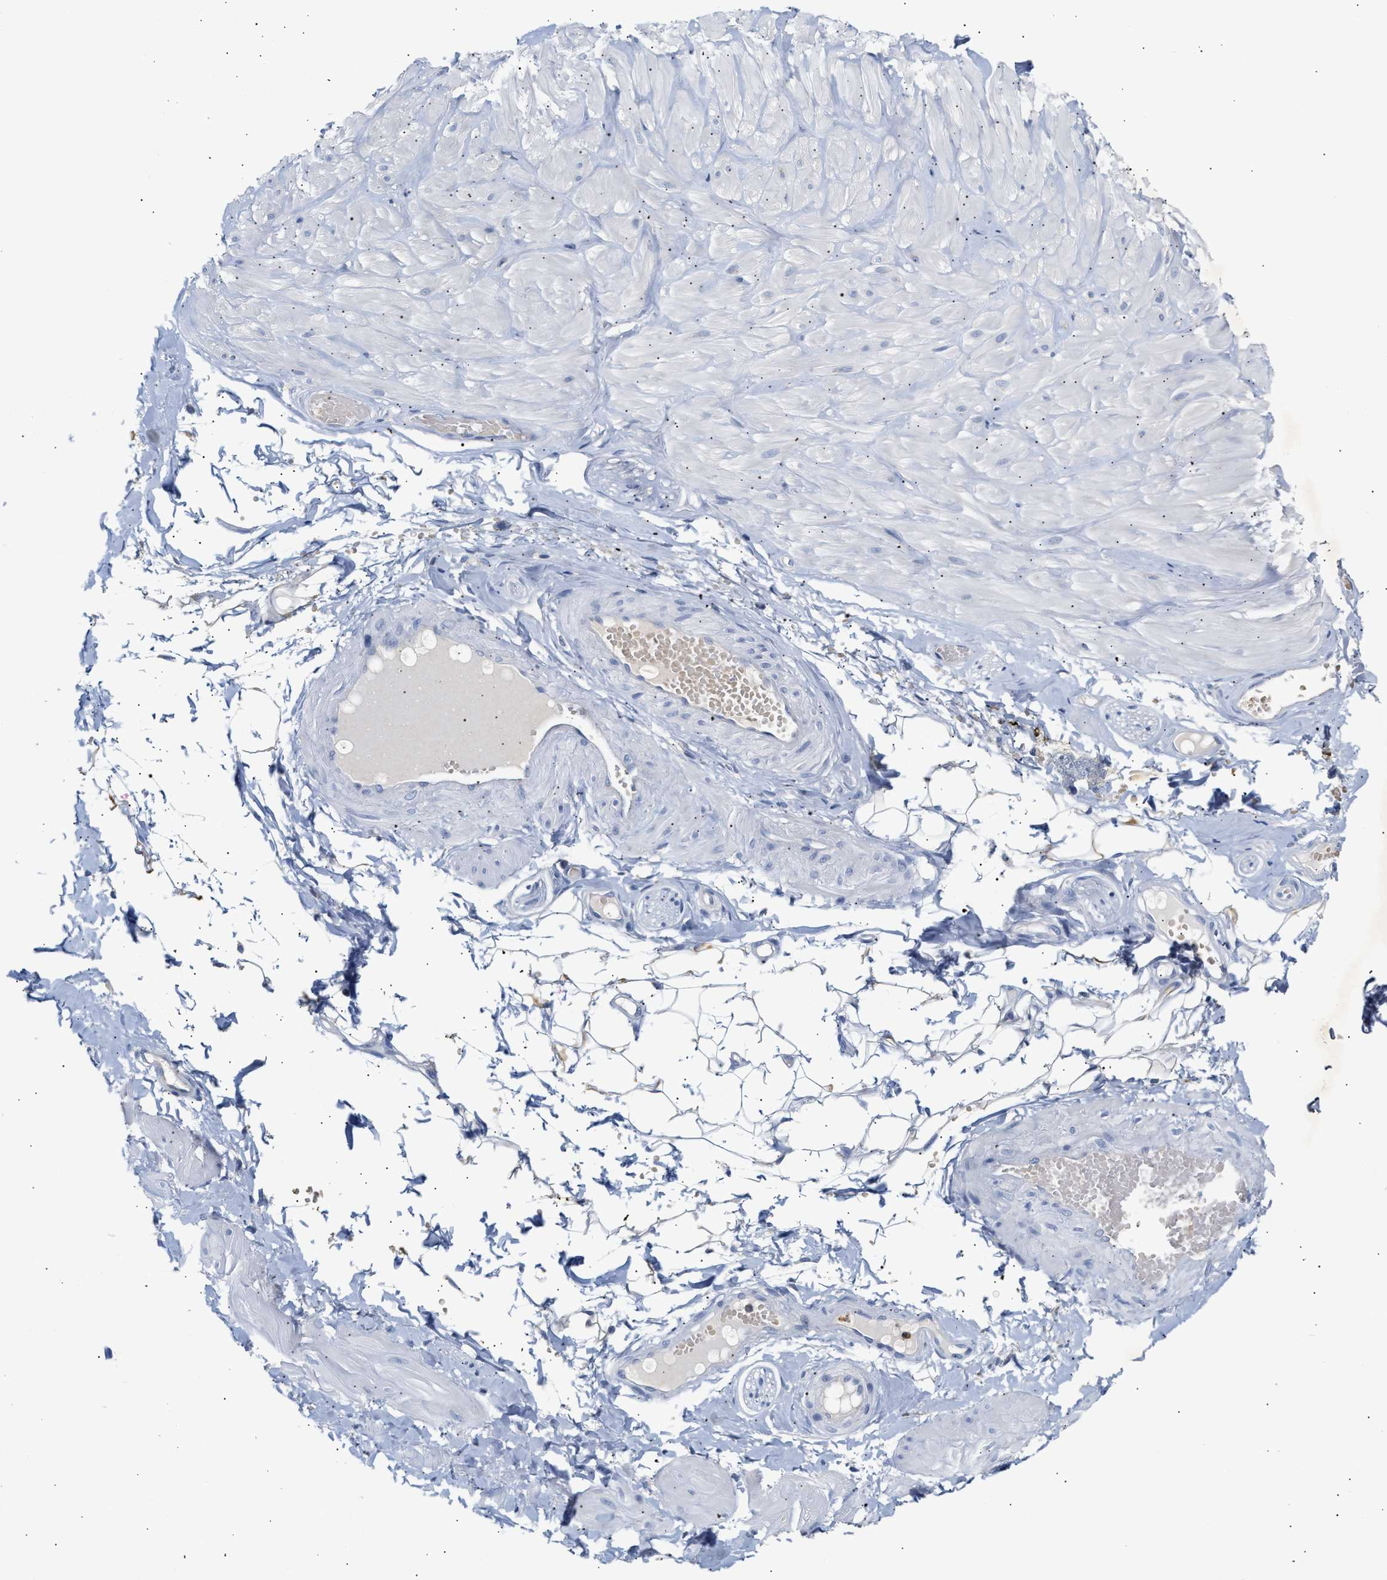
{"staining": {"intensity": "weak", "quantity": "25%-75%", "location": "cytoplasmic/membranous"}, "tissue": "adipose tissue", "cell_type": "Adipocytes", "image_type": "normal", "snomed": [{"axis": "morphology", "description": "Normal tissue, NOS"}, {"axis": "topography", "description": "Adipose tissue"}, {"axis": "topography", "description": "Vascular tissue"}, {"axis": "topography", "description": "Peripheral nerve tissue"}], "caption": "Immunohistochemistry (IHC) (DAB (3,3'-diaminobenzidine)) staining of unremarkable adipose tissue shows weak cytoplasmic/membranous protein staining in approximately 25%-75% of adipocytes.", "gene": "TRIM50", "patient": {"sex": "male", "age": 25}}